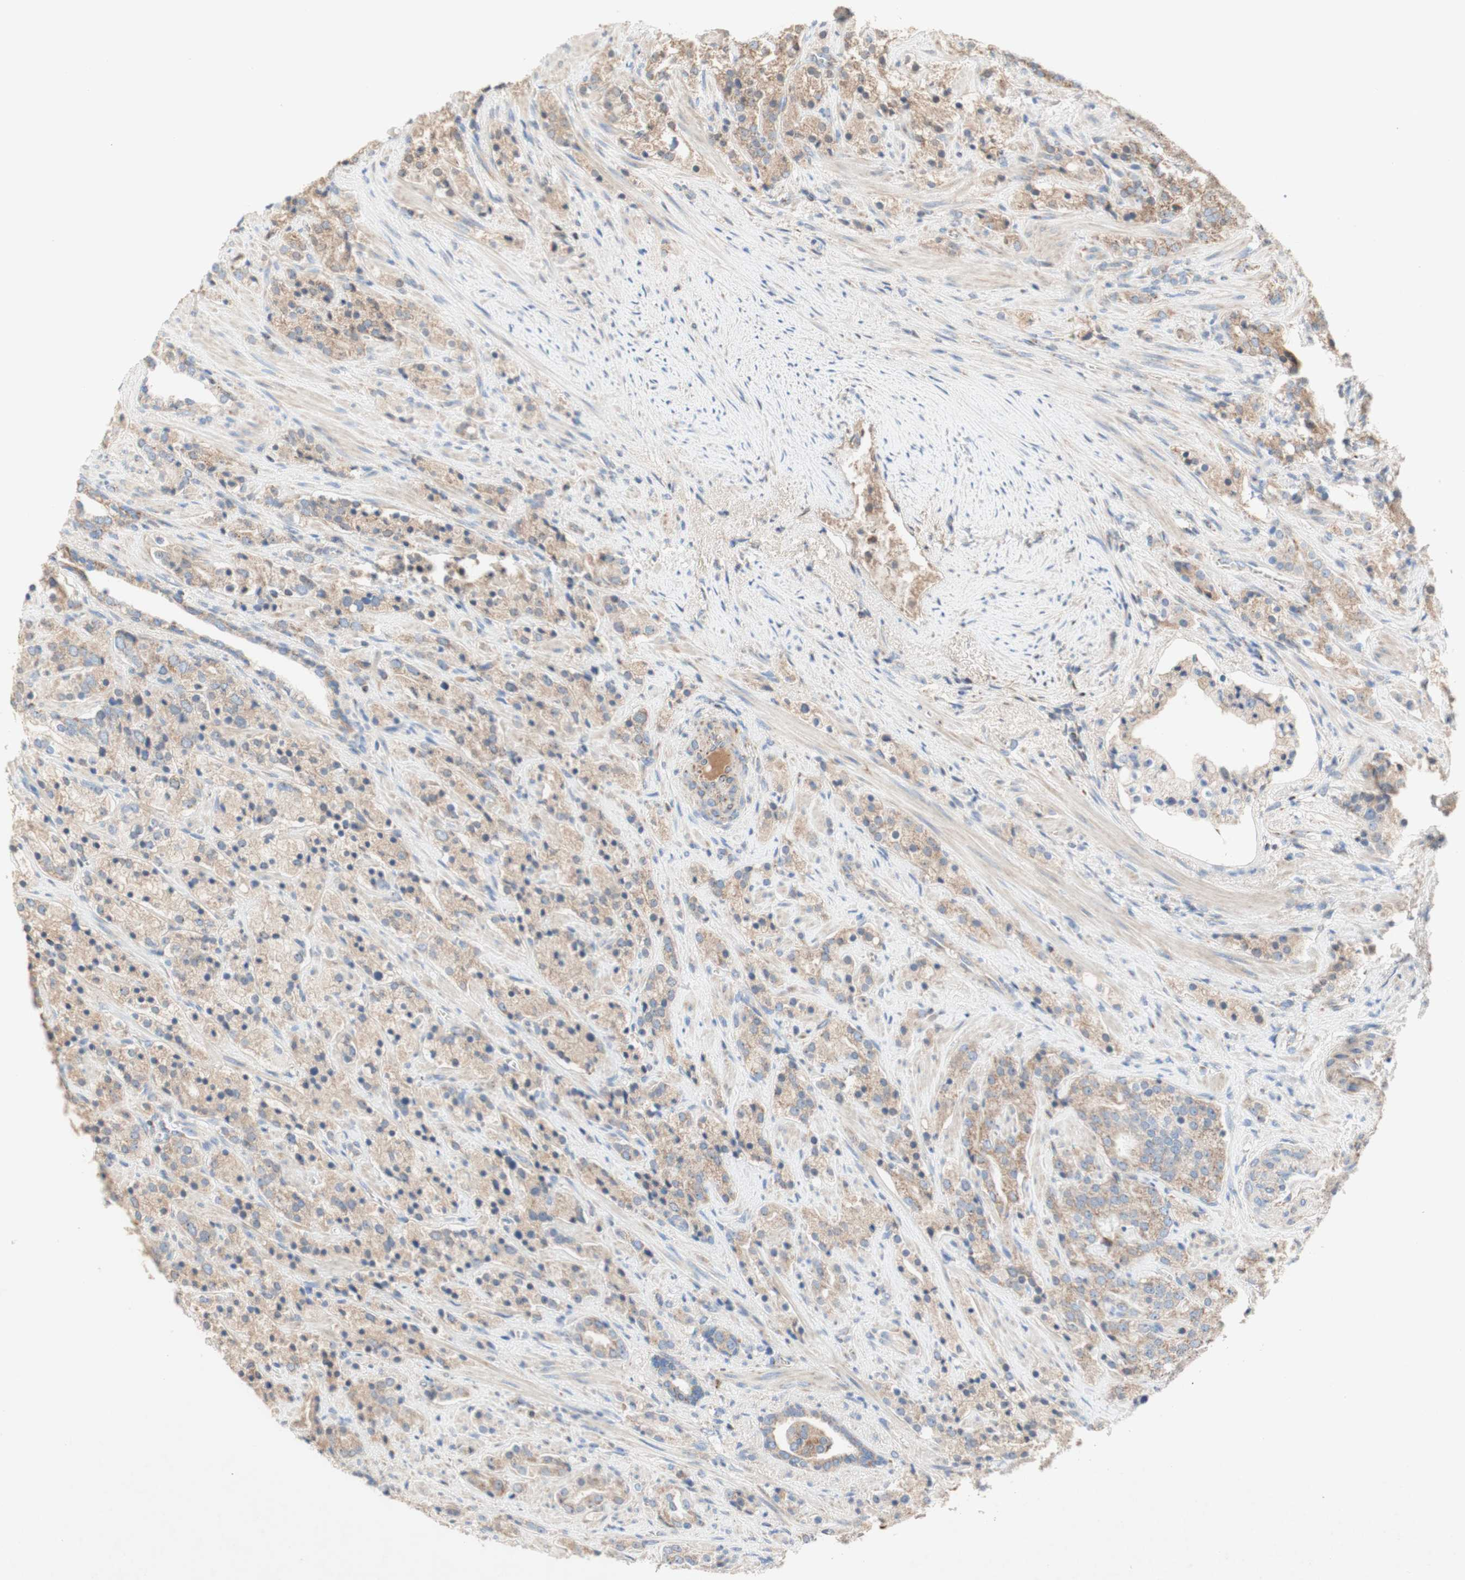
{"staining": {"intensity": "weak", "quantity": ">75%", "location": "cytoplasmic/membranous"}, "tissue": "prostate cancer", "cell_type": "Tumor cells", "image_type": "cancer", "snomed": [{"axis": "morphology", "description": "Adenocarcinoma, High grade"}, {"axis": "topography", "description": "Prostate"}], "caption": "An immunohistochemistry (IHC) photomicrograph of neoplastic tissue is shown. Protein staining in brown highlights weak cytoplasmic/membranous positivity in high-grade adenocarcinoma (prostate) within tumor cells. Immunohistochemistry (ihc) stains the protein of interest in brown and the nuclei are stained blue.", "gene": "SDHB", "patient": {"sex": "male", "age": 71}}